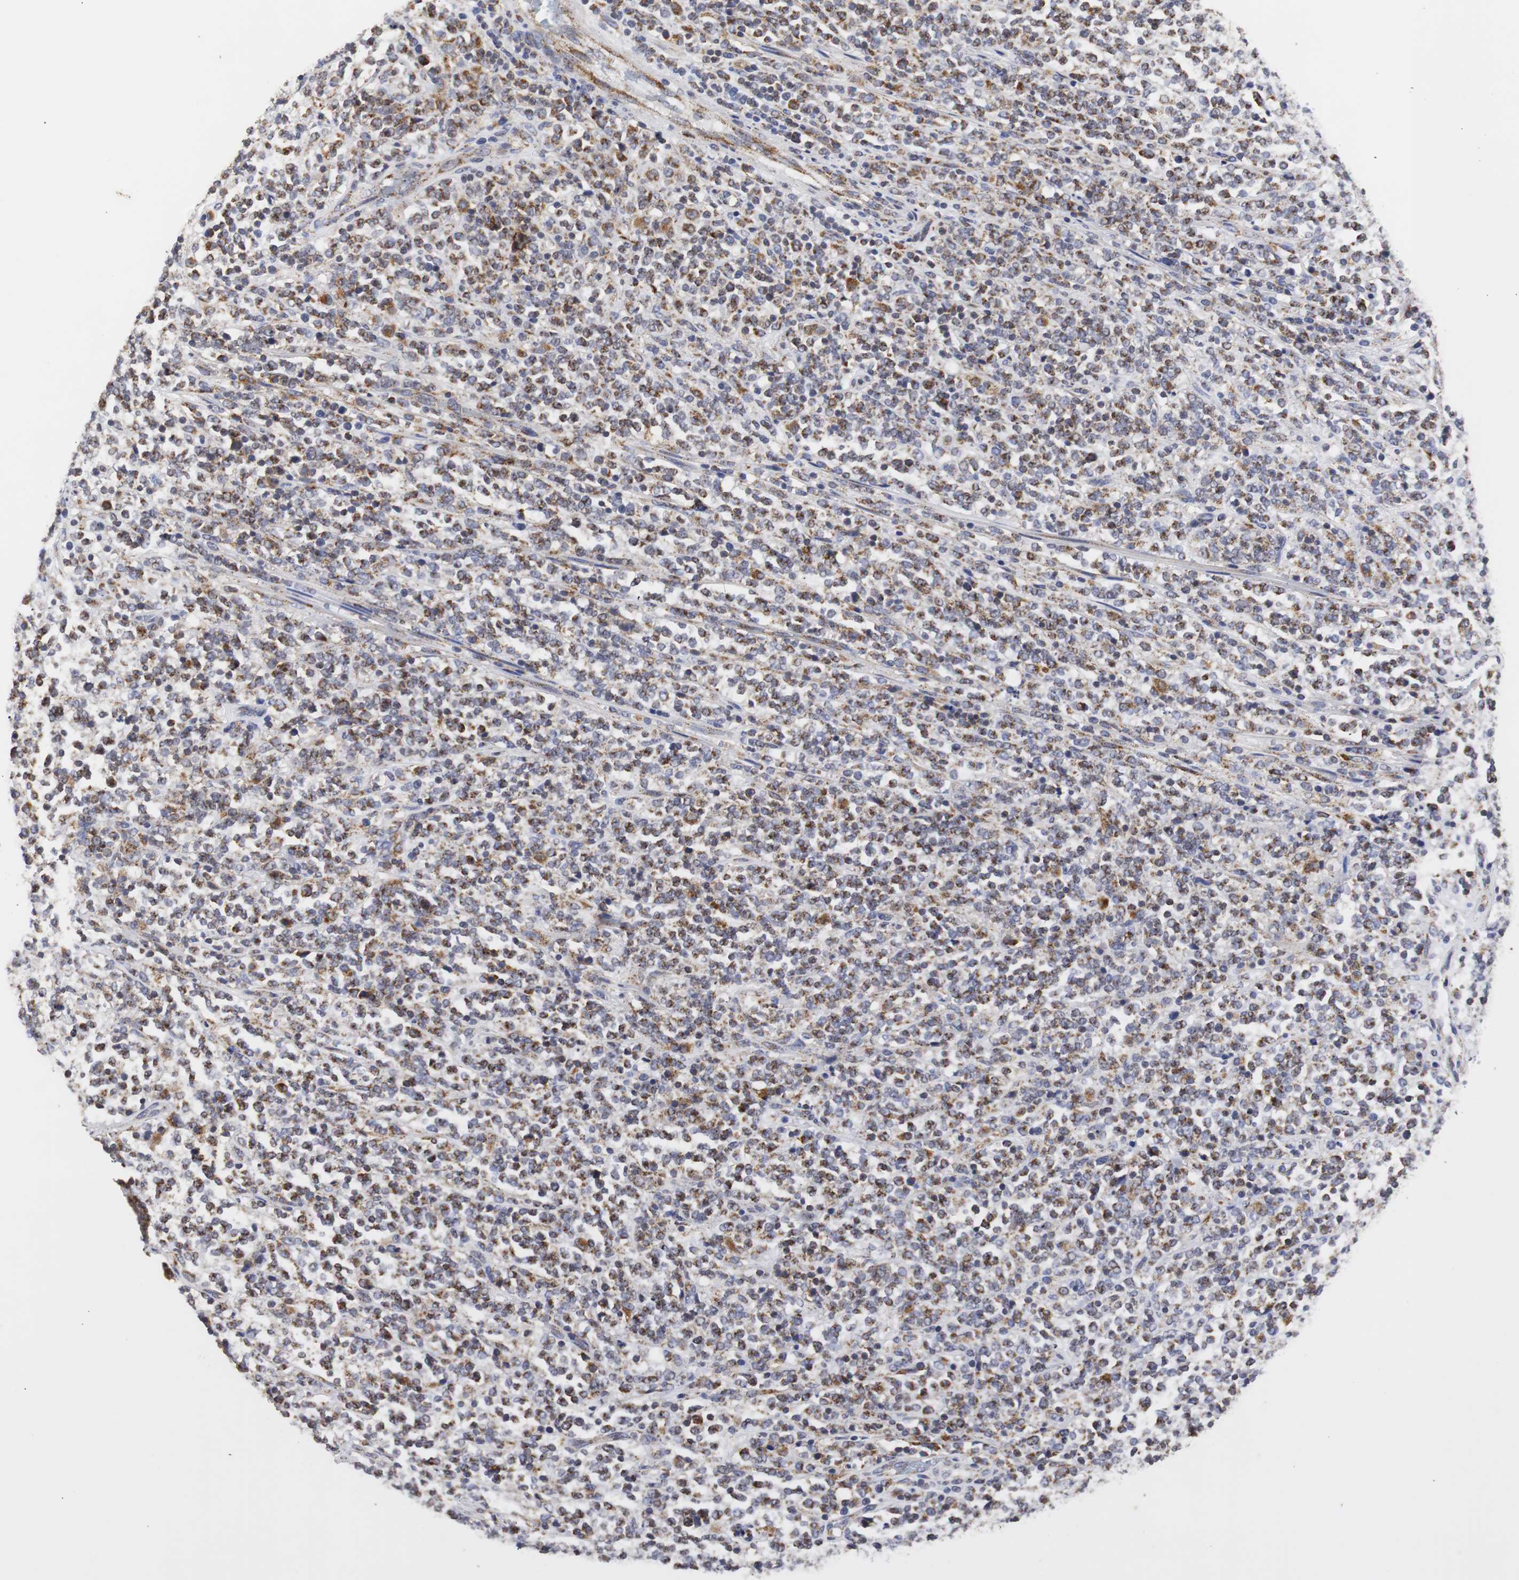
{"staining": {"intensity": "strong", "quantity": "25%-75%", "location": "cytoplasmic/membranous"}, "tissue": "lymphoma", "cell_type": "Tumor cells", "image_type": "cancer", "snomed": [{"axis": "morphology", "description": "Malignant lymphoma, non-Hodgkin's type, High grade"}, {"axis": "topography", "description": "Soft tissue"}], "caption": "A brown stain shows strong cytoplasmic/membranous staining of a protein in human lymphoma tumor cells.", "gene": "HSD17B10", "patient": {"sex": "male", "age": 18}}